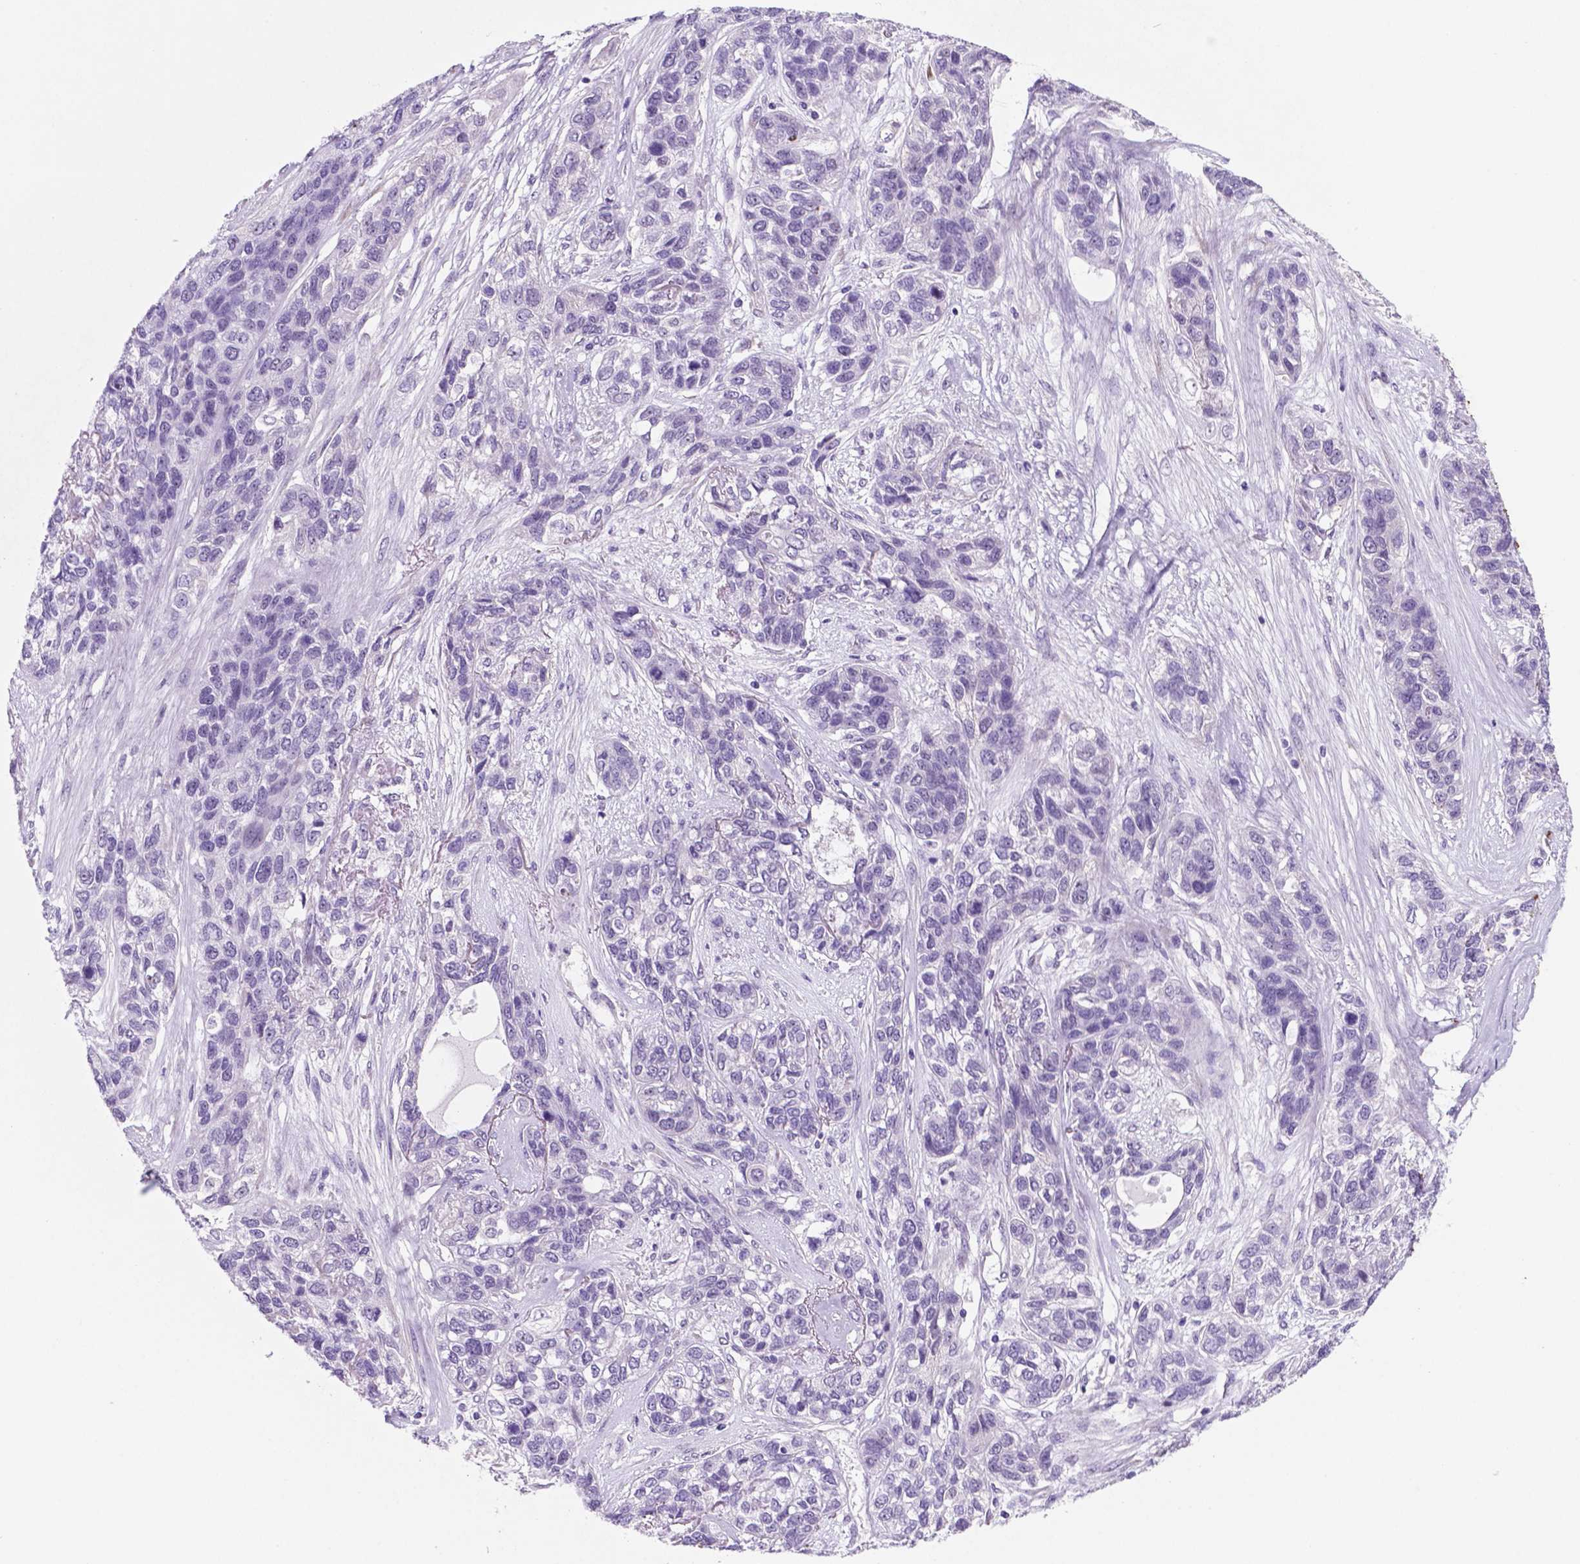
{"staining": {"intensity": "negative", "quantity": "none", "location": "none"}, "tissue": "lung cancer", "cell_type": "Tumor cells", "image_type": "cancer", "snomed": [{"axis": "morphology", "description": "Squamous cell carcinoma, NOS"}, {"axis": "topography", "description": "Lung"}], "caption": "Tumor cells show no significant positivity in lung cancer (squamous cell carcinoma).", "gene": "C18orf21", "patient": {"sex": "female", "age": 70}}